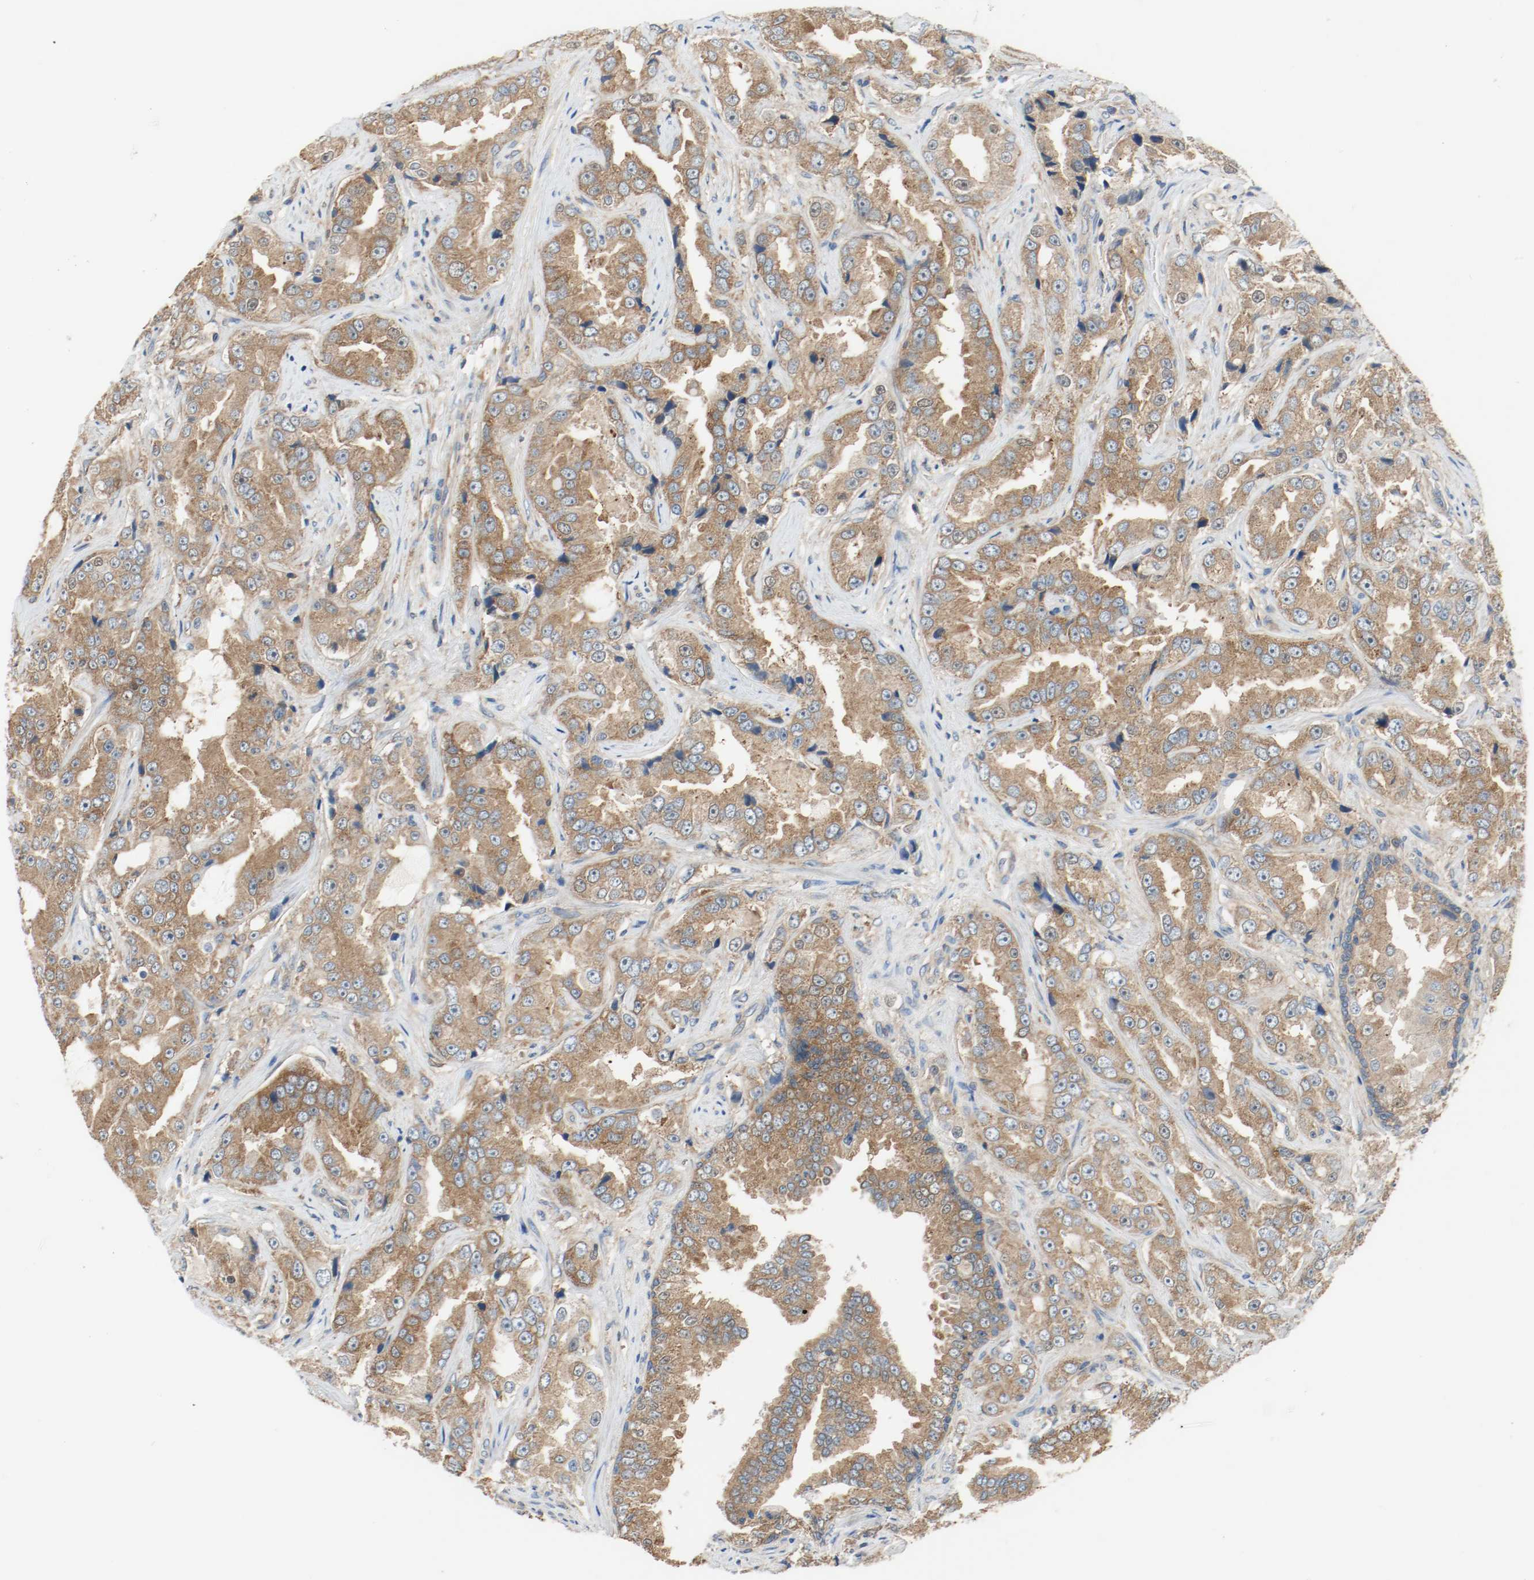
{"staining": {"intensity": "moderate", "quantity": ">75%", "location": "cytoplasmic/membranous"}, "tissue": "prostate cancer", "cell_type": "Tumor cells", "image_type": "cancer", "snomed": [{"axis": "morphology", "description": "Adenocarcinoma, High grade"}, {"axis": "topography", "description": "Prostate"}], "caption": "Human prostate high-grade adenocarcinoma stained with a protein marker shows moderate staining in tumor cells.", "gene": "HGS", "patient": {"sex": "male", "age": 73}}